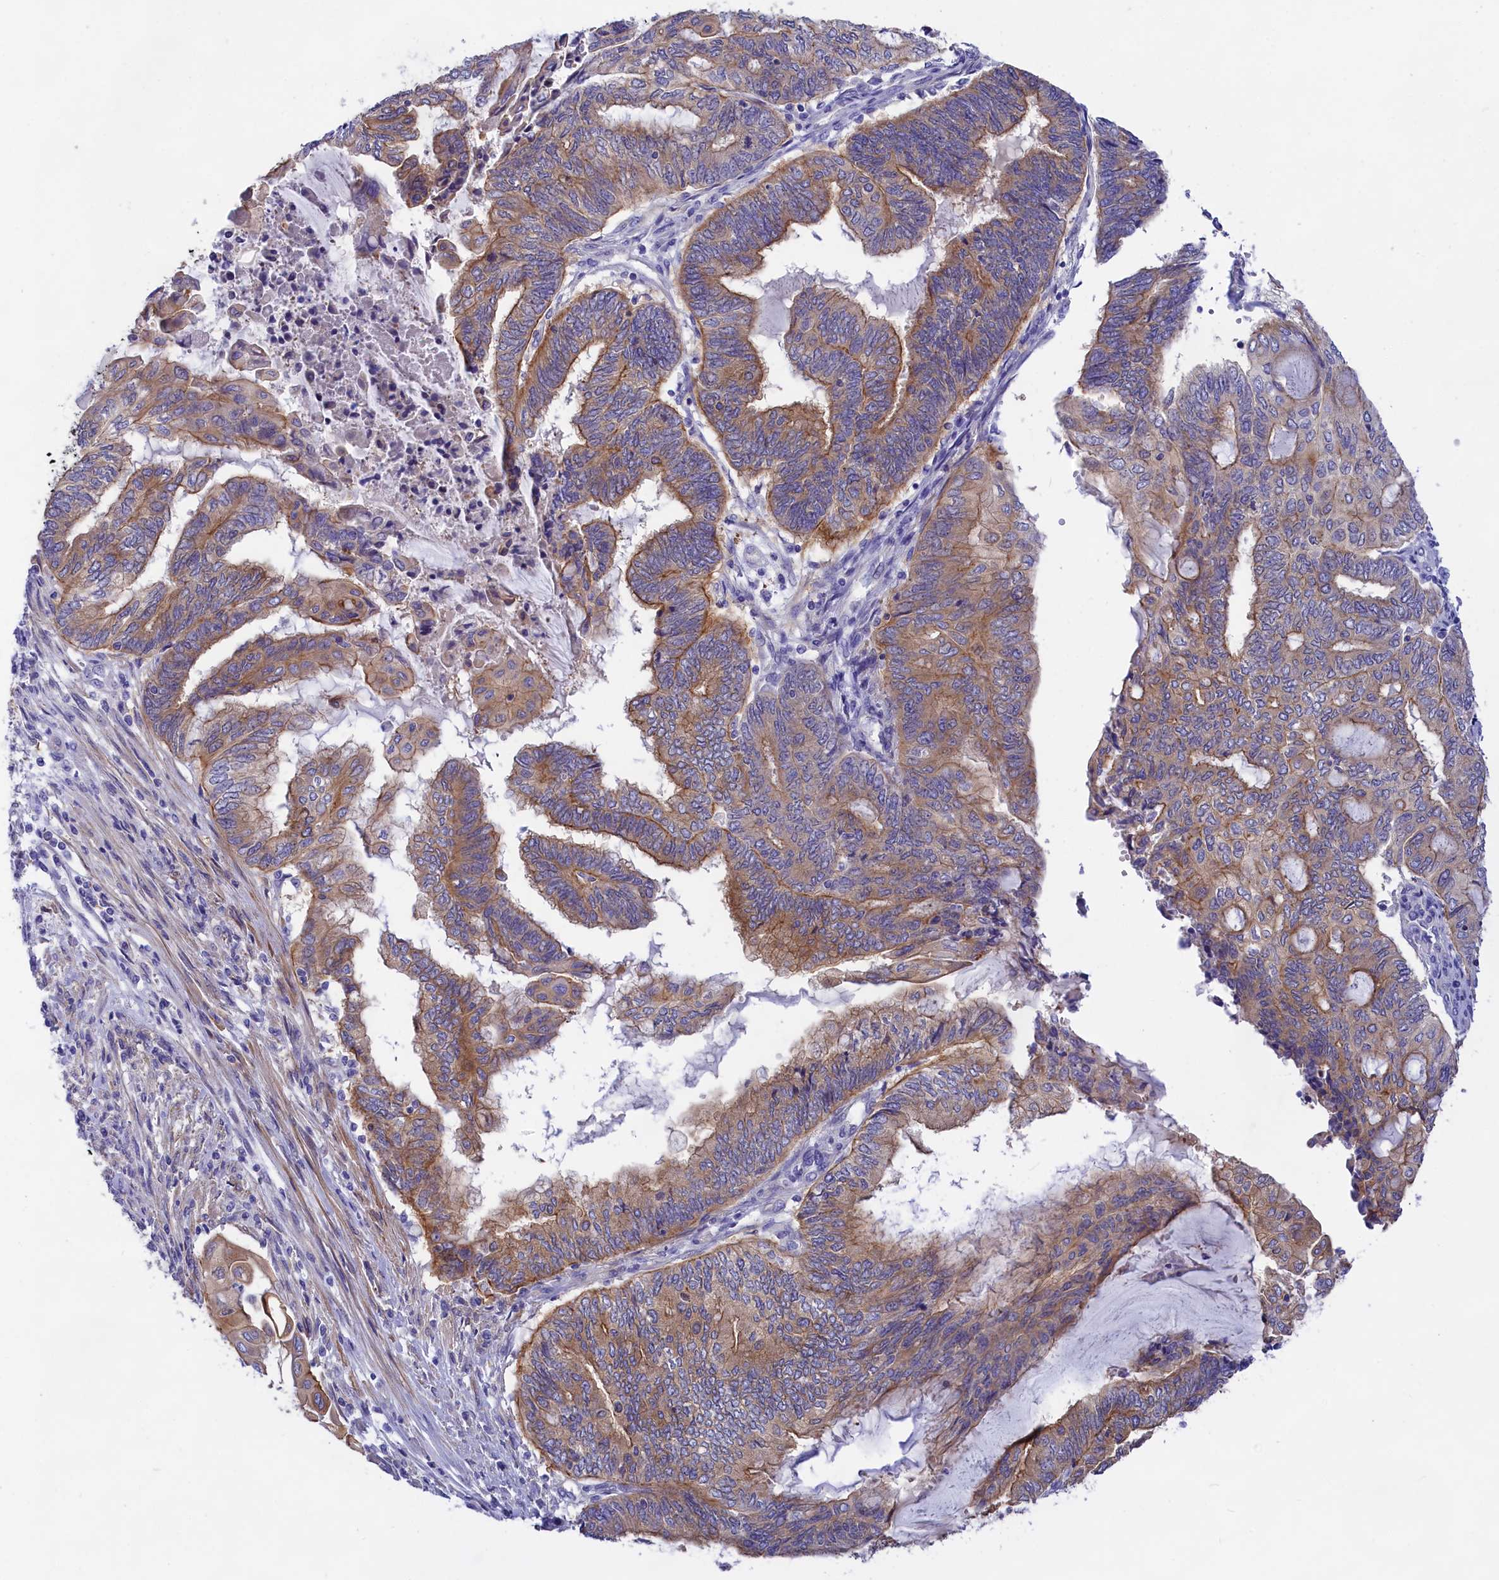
{"staining": {"intensity": "moderate", "quantity": "25%-75%", "location": "cytoplasmic/membranous"}, "tissue": "endometrial cancer", "cell_type": "Tumor cells", "image_type": "cancer", "snomed": [{"axis": "morphology", "description": "Adenocarcinoma, NOS"}, {"axis": "topography", "description": "Uterus"}, {"axis": "topography", "description": "Endometrium"}], "caption": "Endometrial adenocarcinoma was stained to show a protein in brown. There is medium levels of moderate cytoplasmic/membranous staining in about 25%-75% of tumor cells. (DAB IHC with brightfield microscopy, high magnification).", "gene": "PPP1R13L", "patient": {"sex": "female", "age": 70}}